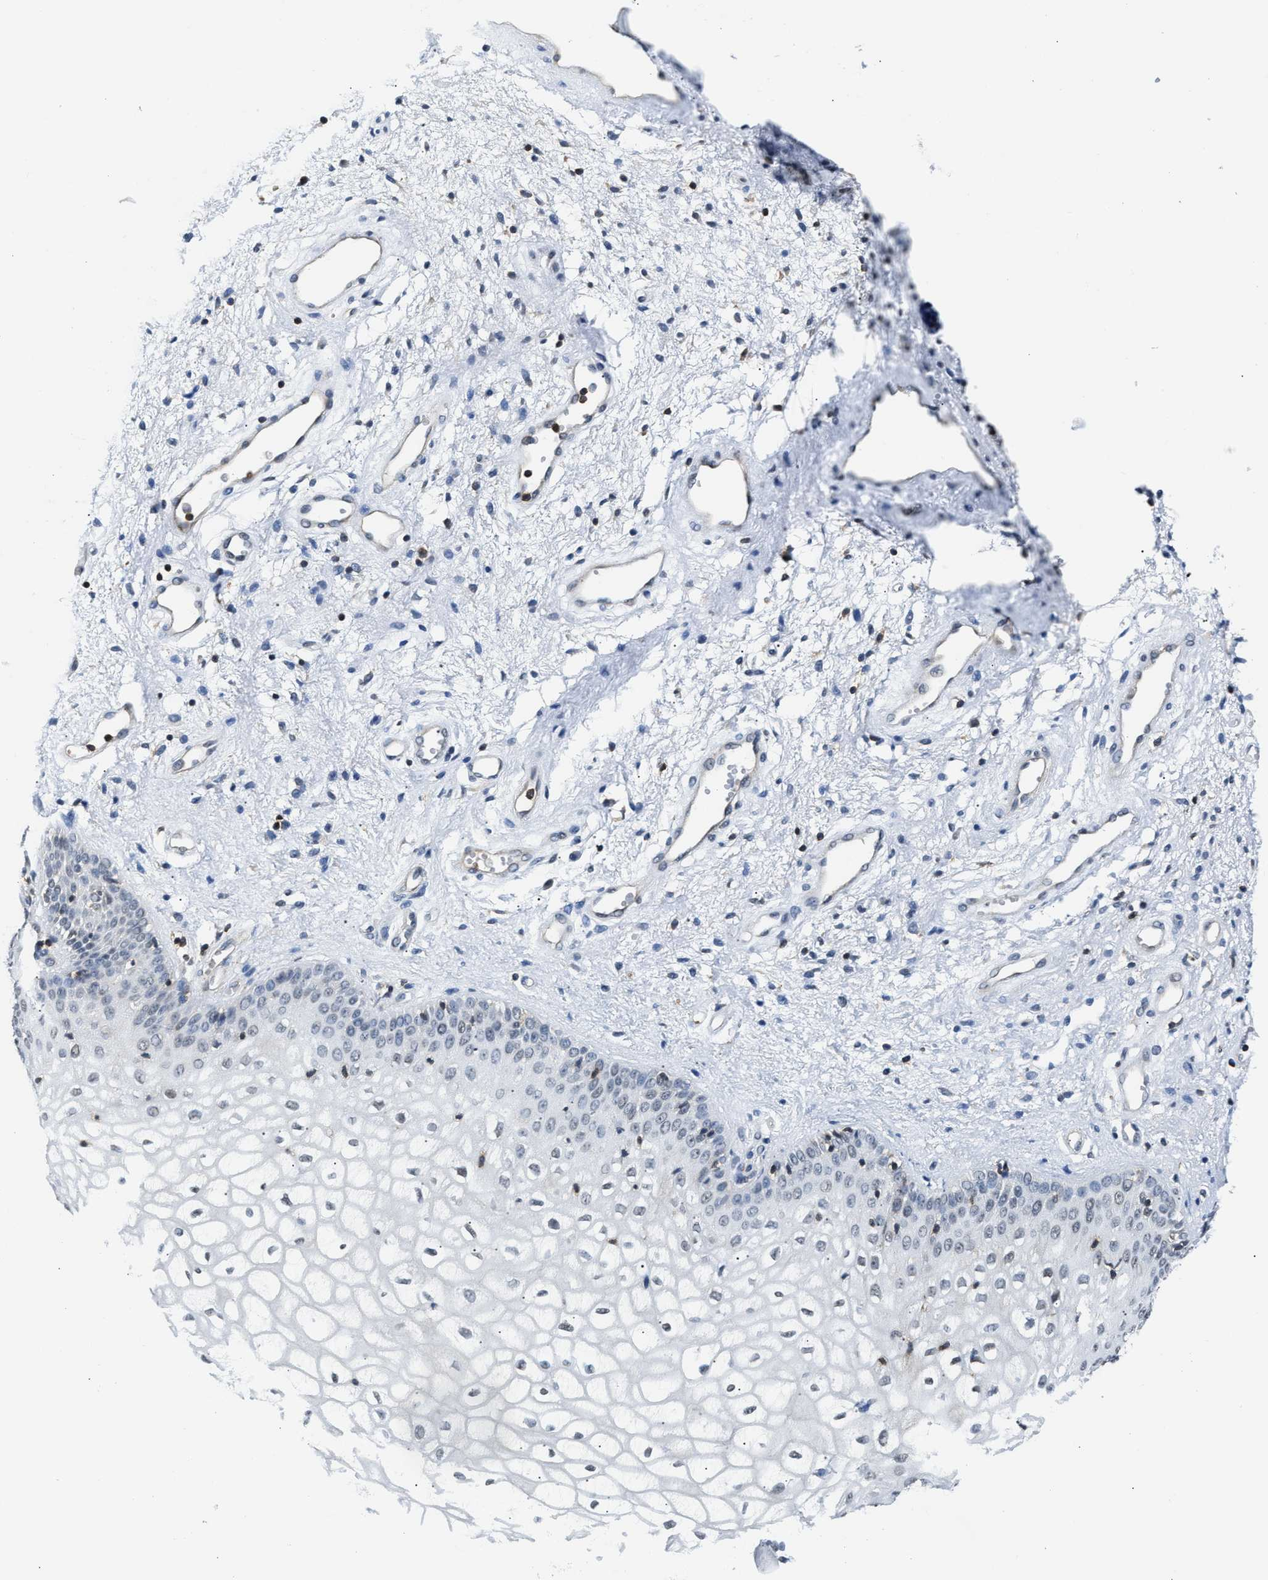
{"staining": {"intensity": "weak", "quantity": "<25%", "location": "nuclear"}, "tissue": "vagina", "cell_type": "Squamous epithelial cells", "image_type": "normal", "snomed": [{"axis": "morphology", "description": "Normal tissue, NOS"}, {"axis": "topography", "description": "Vagina"}], "caption": "A photomicrograph of vagina stained for a protein demonstrates no brown staining in squamous epithelial cells.", "gene": "STK10", "patient": {"sex": "female", "age": 34}}